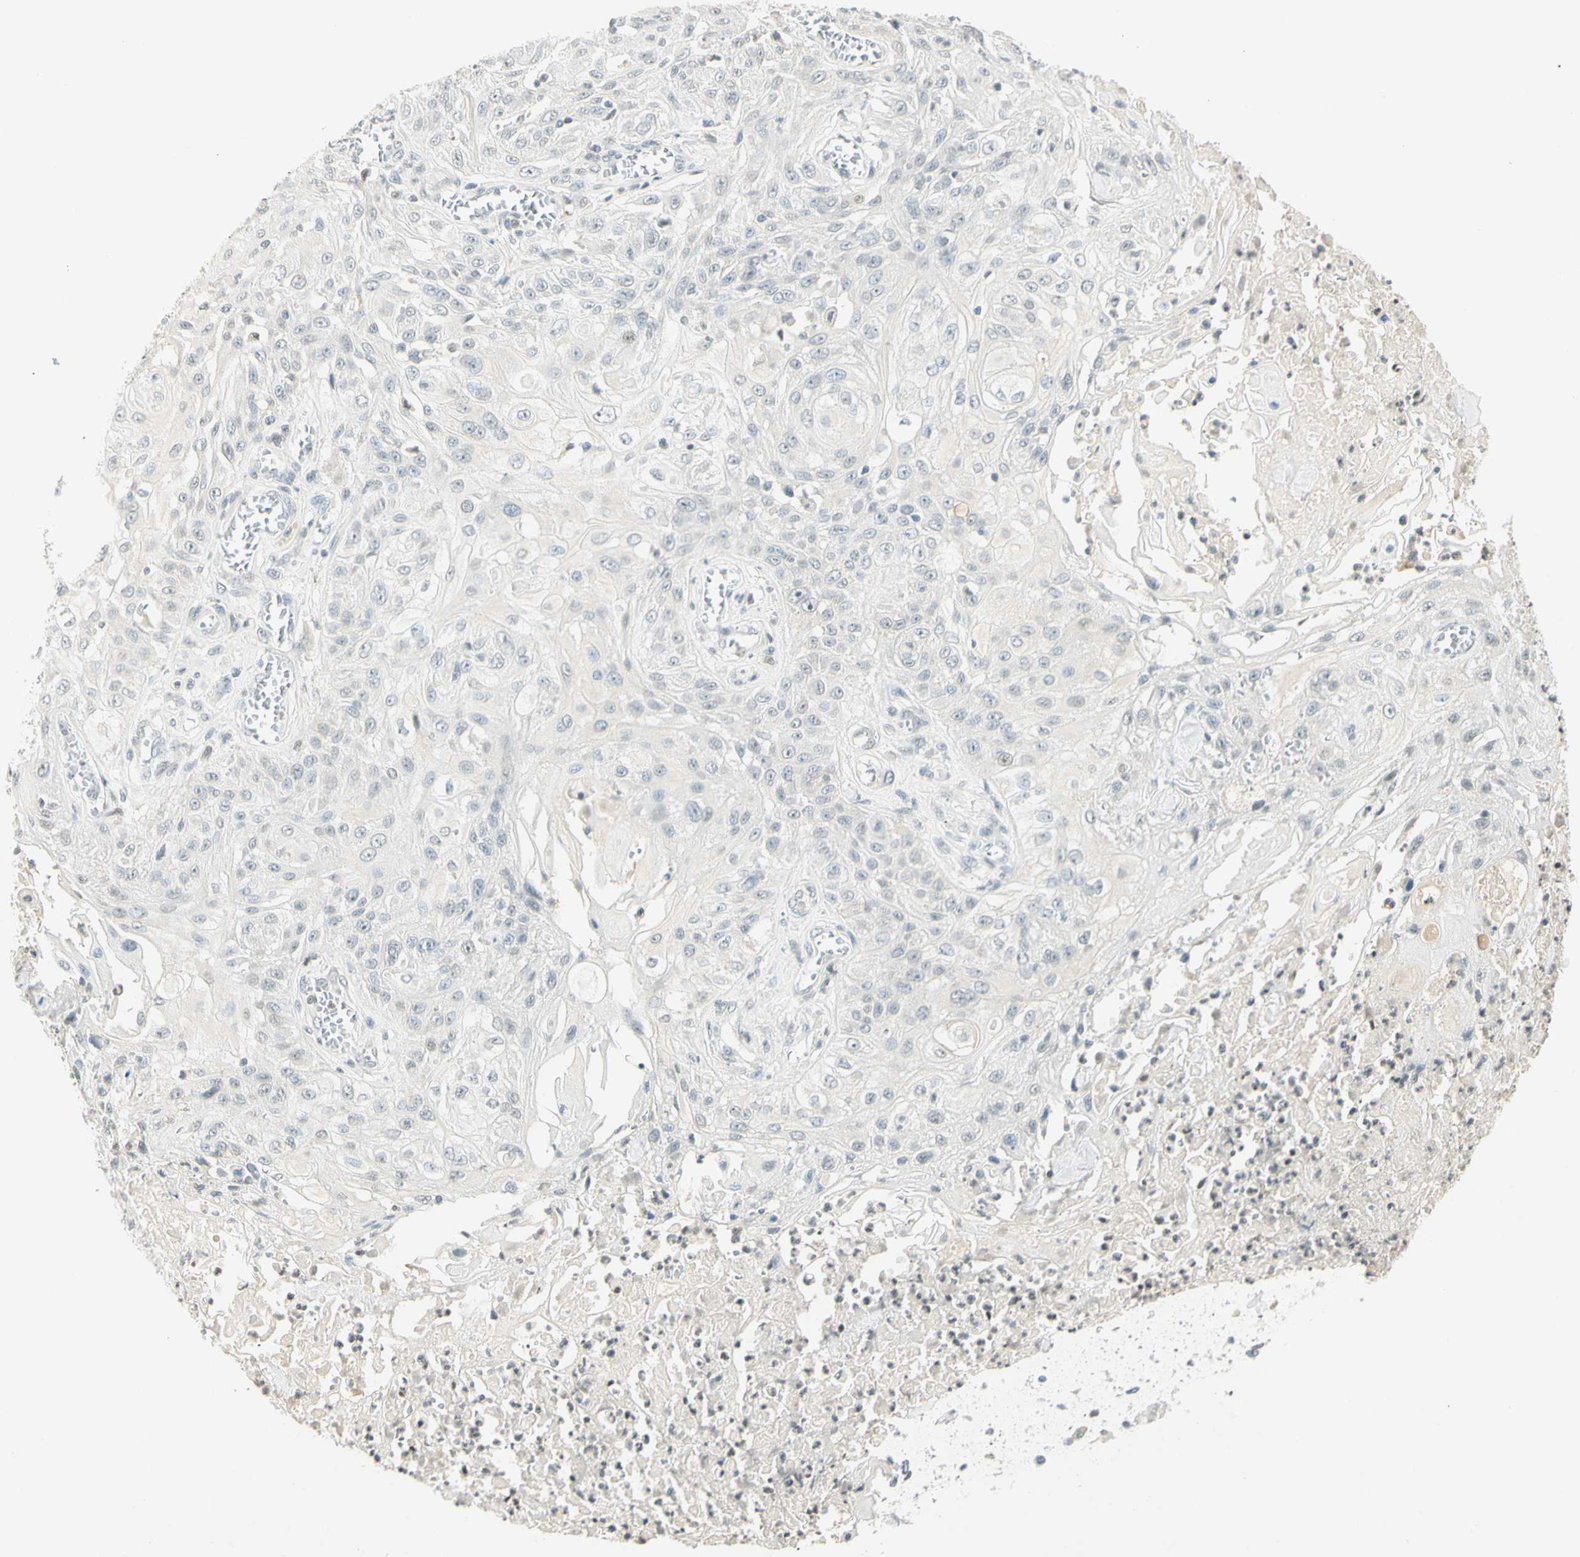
{"staining": {"intensity": "weak", "quantity": "<25%", "location": "nuclear"}, "tissue": "skin cancer", "cell_type": "Tumor cells", "image_type": "cancer", "snomed": [{"axis": "morphology", "description": "Squamous cell carcinoma, NOS"}, {"axis": "morphology", "description": "Squamous cell carcinoma, metastatic, NOS"}, {"axis": "topography", "description": "Skin"}, {"axis": "topography", "description": "Lymph node"}], "caption": "A photomicrograph of squamous cell carcinoma (skin) stained for a protein reveals no brown staining in tumor cells.", "gene": "SMAD3", "patient": {"sex": "male", "age": 75}}